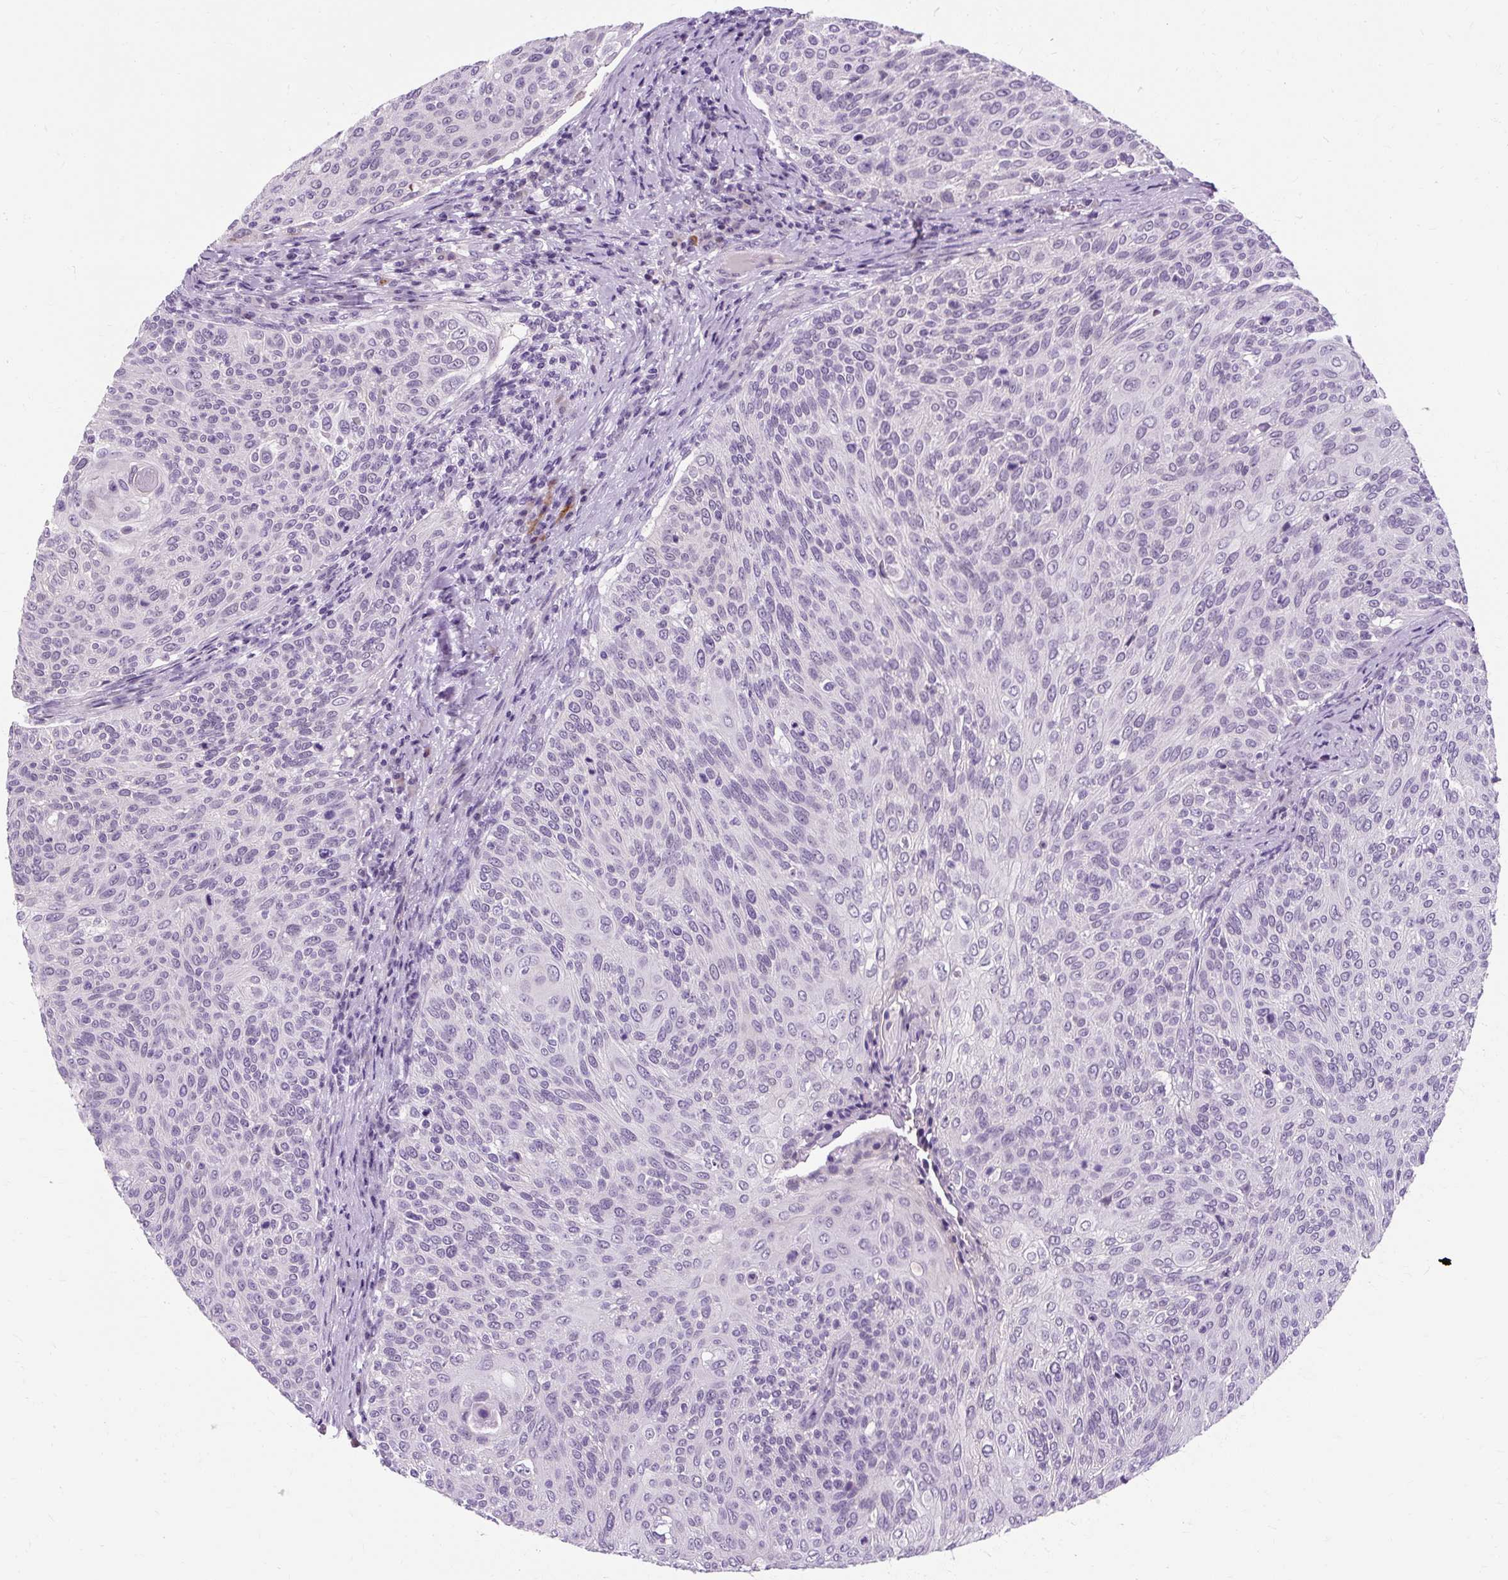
{"staining": {"intensity": "negative", "quantity": "none", "location": "none"}, "tissue": "cervical cancer", "cell_type": "Tumor cells", "image_type": "cancer", "snomed": [{"axis": "morphology", "description": "Squamous cell carcinoma, NOS"}, {"axis": "topography", "description": "Cervix"}], "caption": "Immunohistochemical staining of squamous cell carcinoma (cervical) reveals no significant positivity in tumor cells.", "gene": "RYBP", "patient": {"sex": "female", "age": 31}}